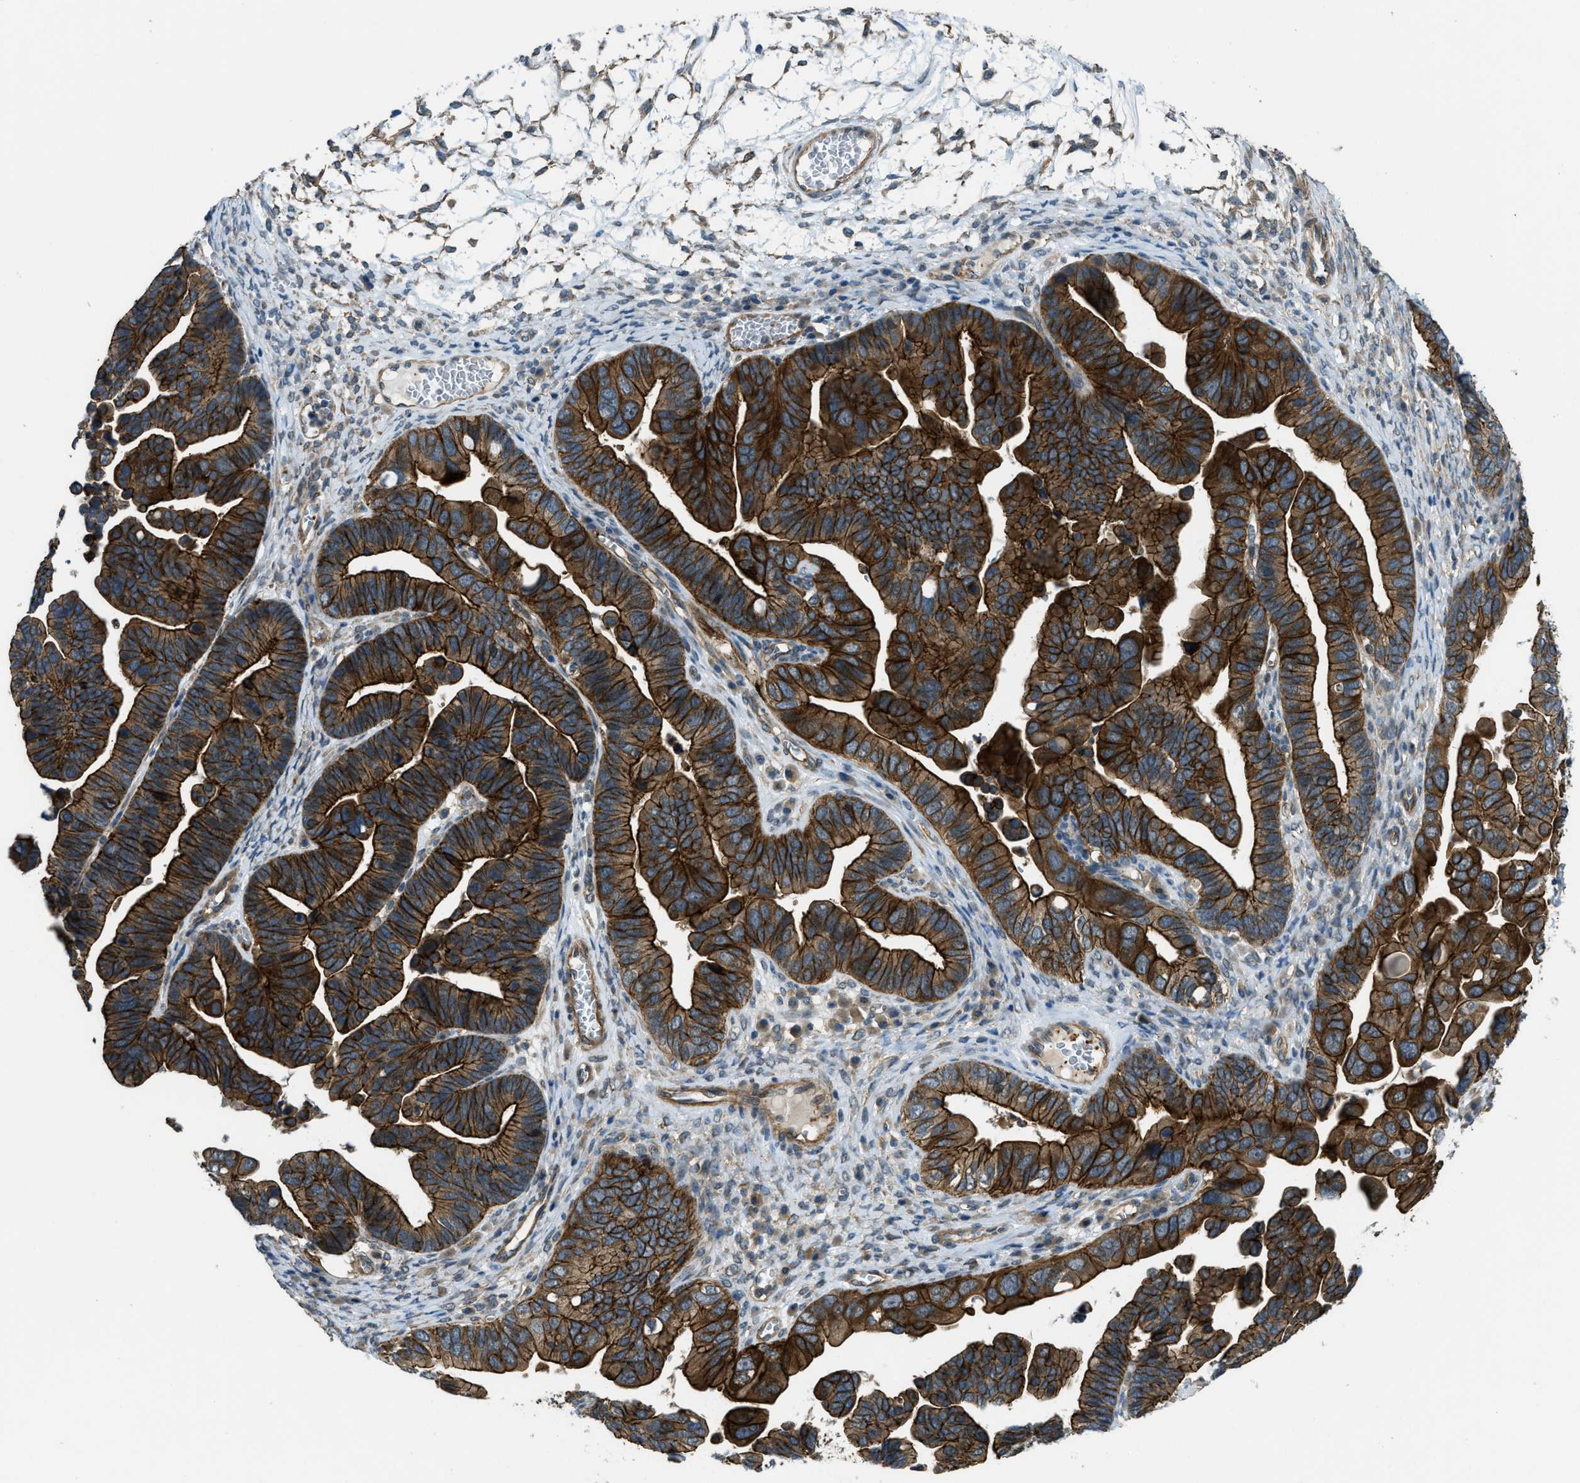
{"staining": {"intensity": "strong", "quantity": ">75%", "location": "cytoplasmic/membranous"}, "tissue": "ovarian cancer", "cell_type": "Tumor cells", "image_type": "cancer", "snomed": [{"axis": "morphology", "description": "Cystadenocarcinoma, serous, NOS"}, {"axis": "topography", "description": "Ovary"}], "caption": "Protein expression analysis of ovarian serous cystadenocarcinoma demonstrates strong cytoplasmic/membranous staining in approximately >75% of tumor cells.", "gene": "CGN", "patient": {"sex": "female", "age": 56}}